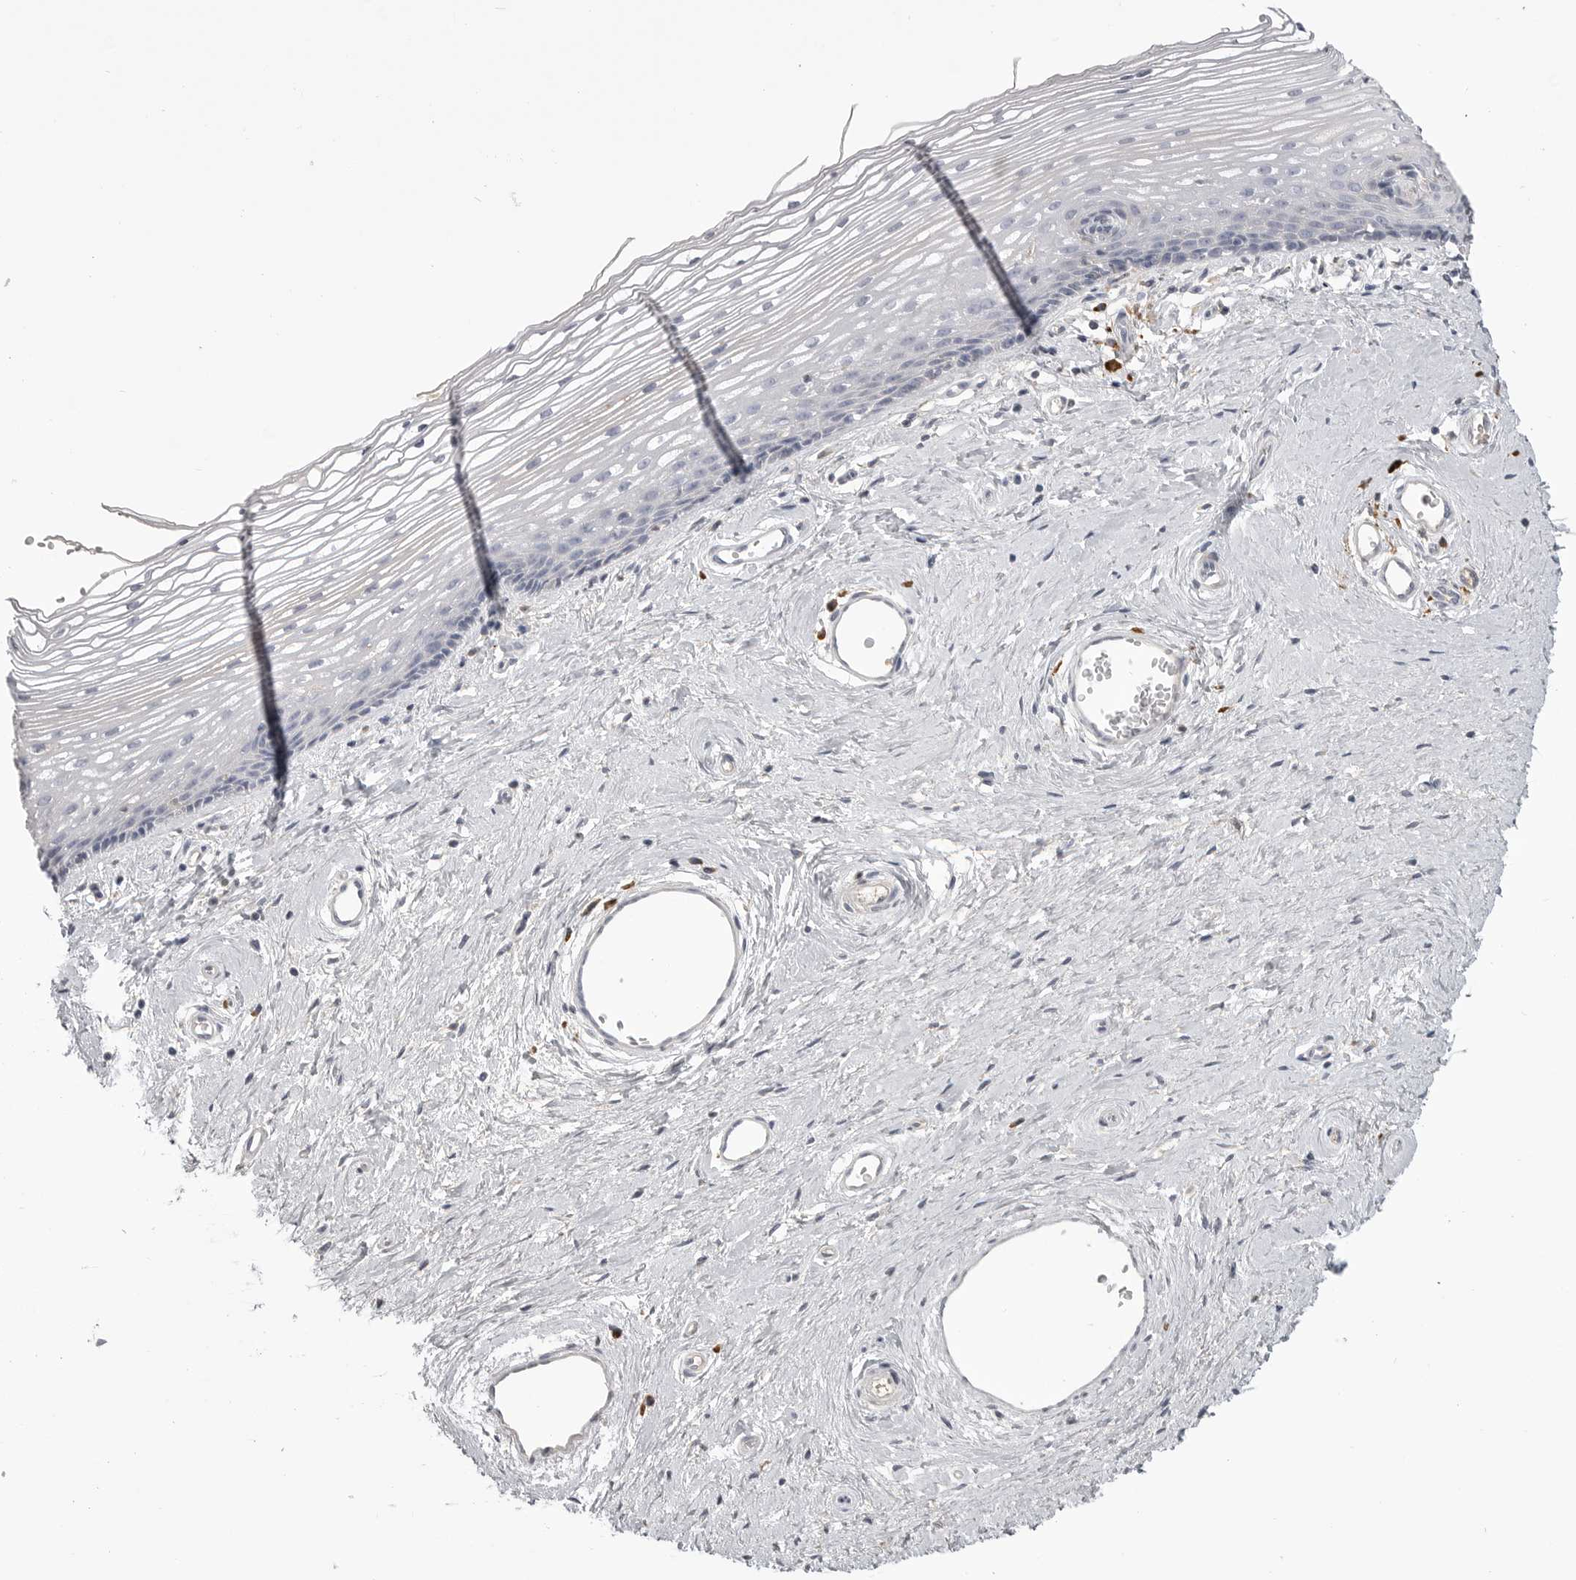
{"staining": {"intensity": "negative", "quantity": "none", "location": "none"}, "tissue": "vagina", "cell_type": "Squamous epithelial cells", "image_type": "normal", "snomed": [{"axis": "morphology", "description": "Normal tissue, NOS"}, {"axis": "topography", "description": "Vagina"}], "caption": "The IHC image has no significant positivity in squamous epithelial cells of vagina.", "gene": "FKBP2", "patient": {"sex": "female", "age": 46}}